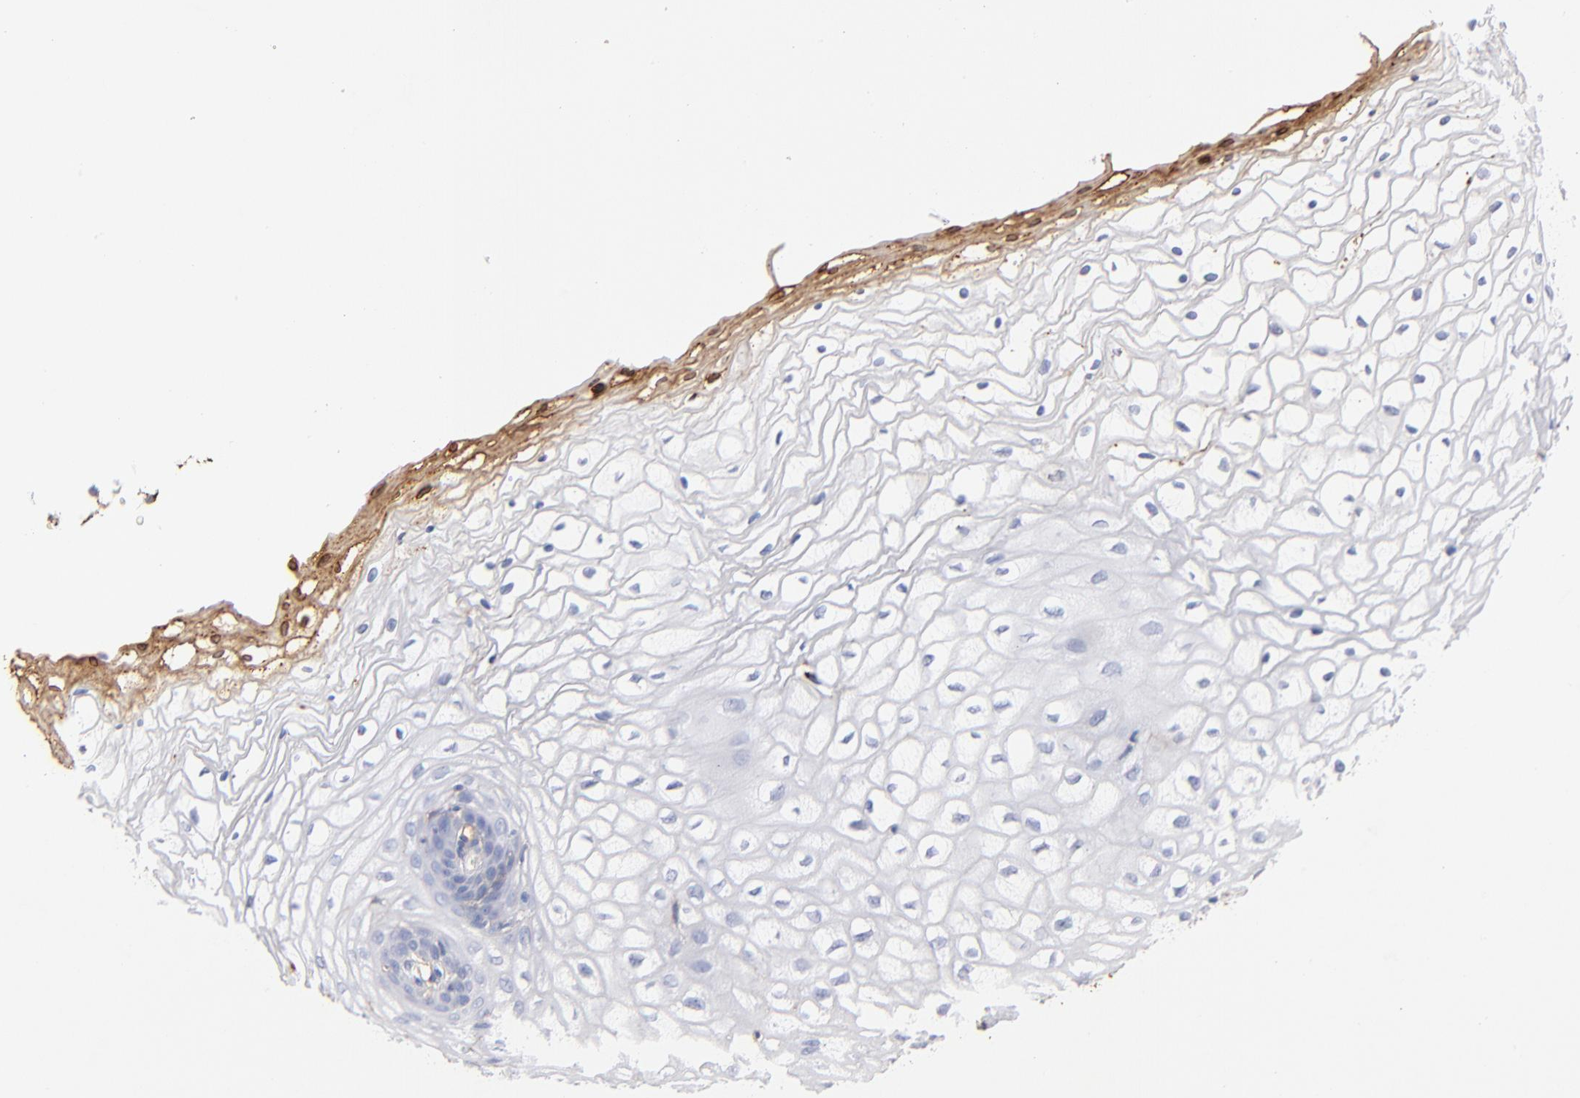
{"staining": {"intensity": "moderate", "quantity": "<25%", "location": "cytoplasmic/membranous"}, "tissue": "vagina", "cell_type": "Squamous epithelial cells", "image_type": "normal", "snomed": [{"axis": "morphology", "description": "Normal tissue, NOS"}, {"axis": "topography", "description": "Vagina"}], "caption": "Immunohistochemical staining of unremarkable vagina shows moderate cytoplasmic/membranous protein positivity in approximately <25% of squamous epithelial cells.", "gene": "APOH", "patient": {"sex": "female", "age": 34}}